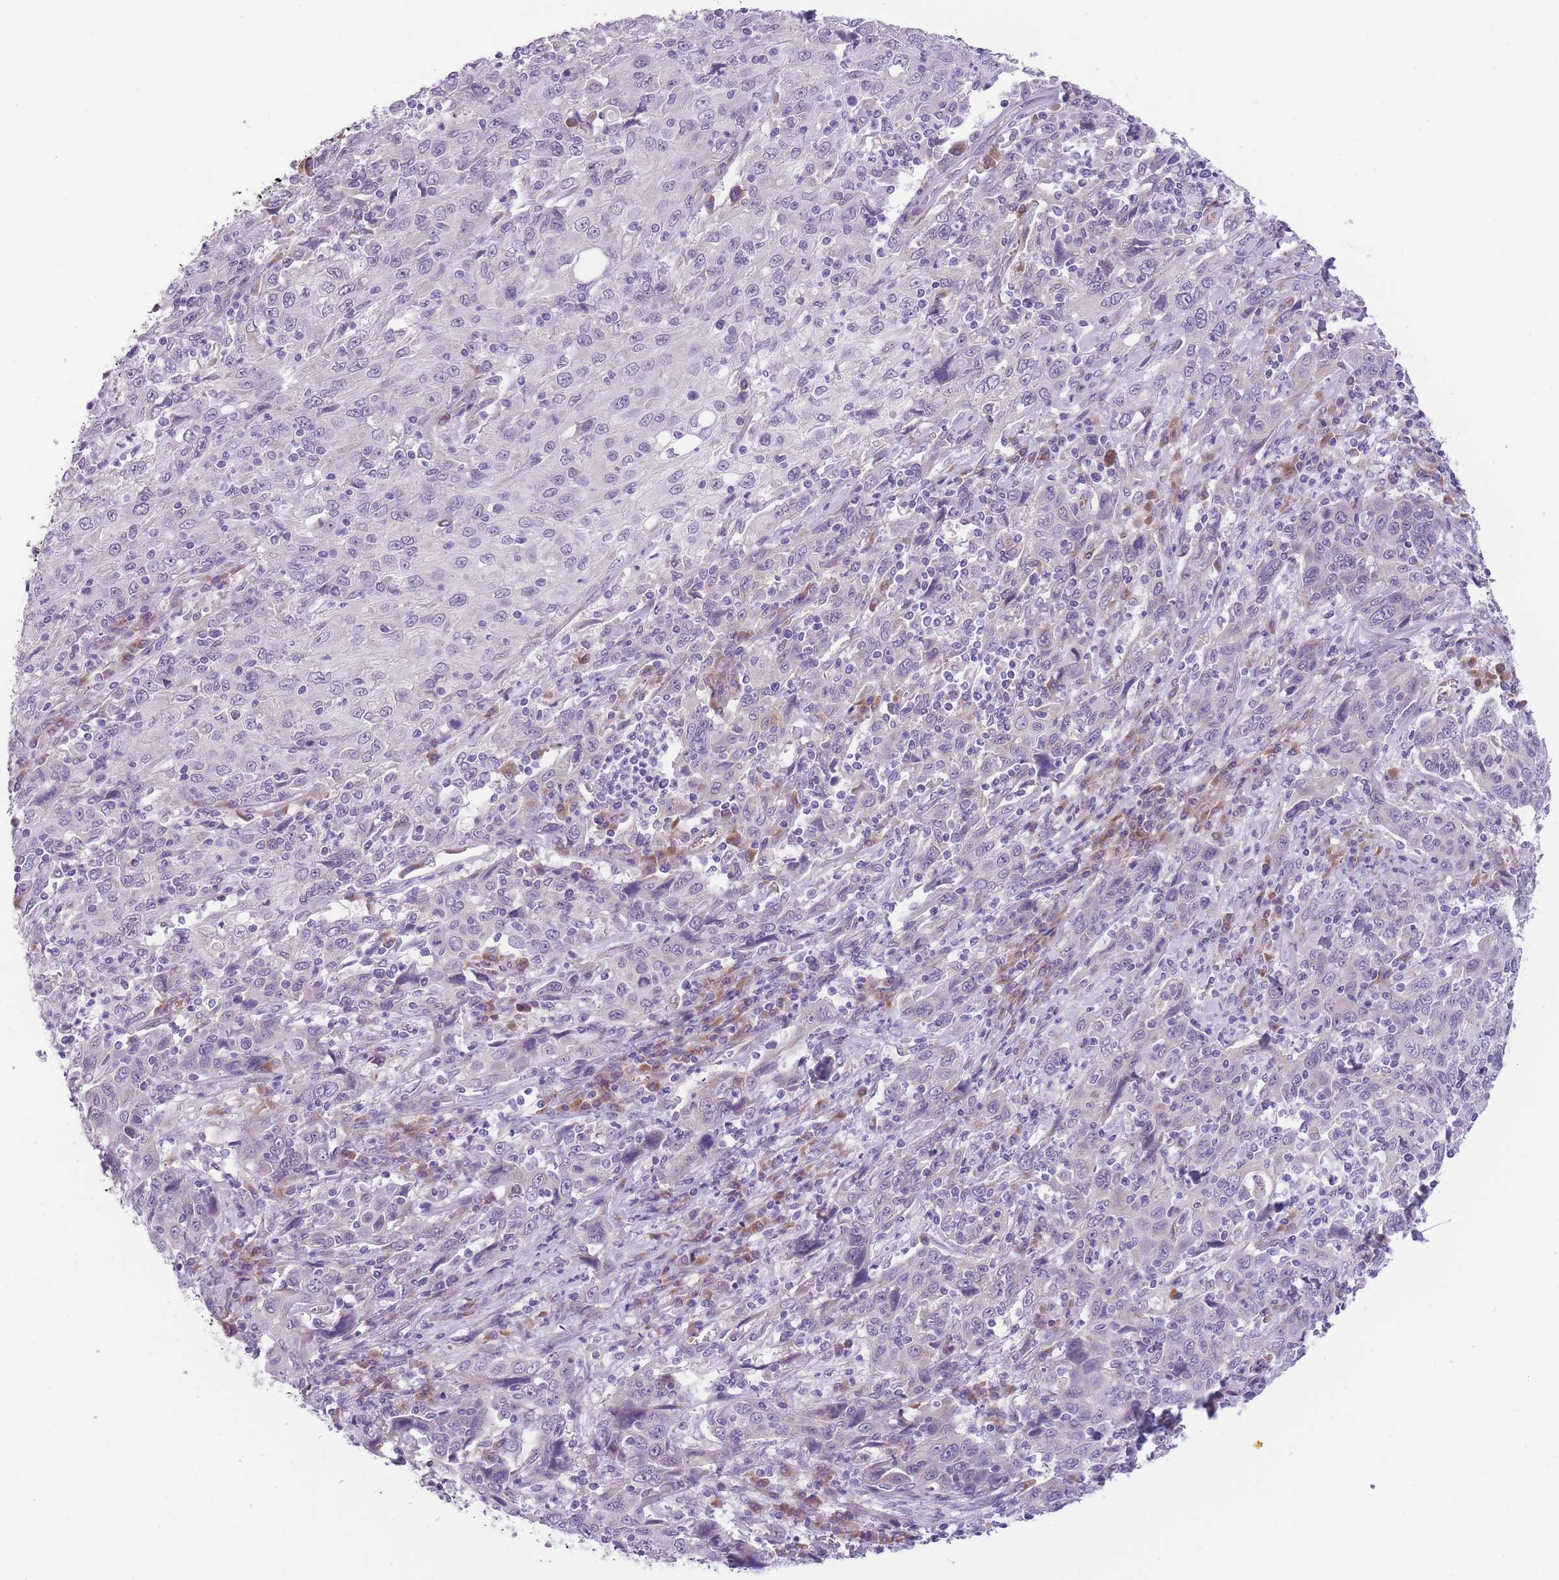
{"staining": {"intensity": "negative", "quantity": "none", "location": "none"}, "tissue": "cervical cancer", "cell_type": "Tumor cells", "image_type": "cancer", "snomed": [{"axis": "morphology", "description": "Squamous cell carcinoma, NOS"}, {"axis": "topography", "description": "Cervix"}], "caption": "High magnification brightfield microscopy of cervical squamous cell carcinoma stained with DAB (brown) and counterstained with hematoxylin (blue): tumor cells show no significant expression.", "gene": "WWOX", "patient": {"sex": "female", "age": 46}}